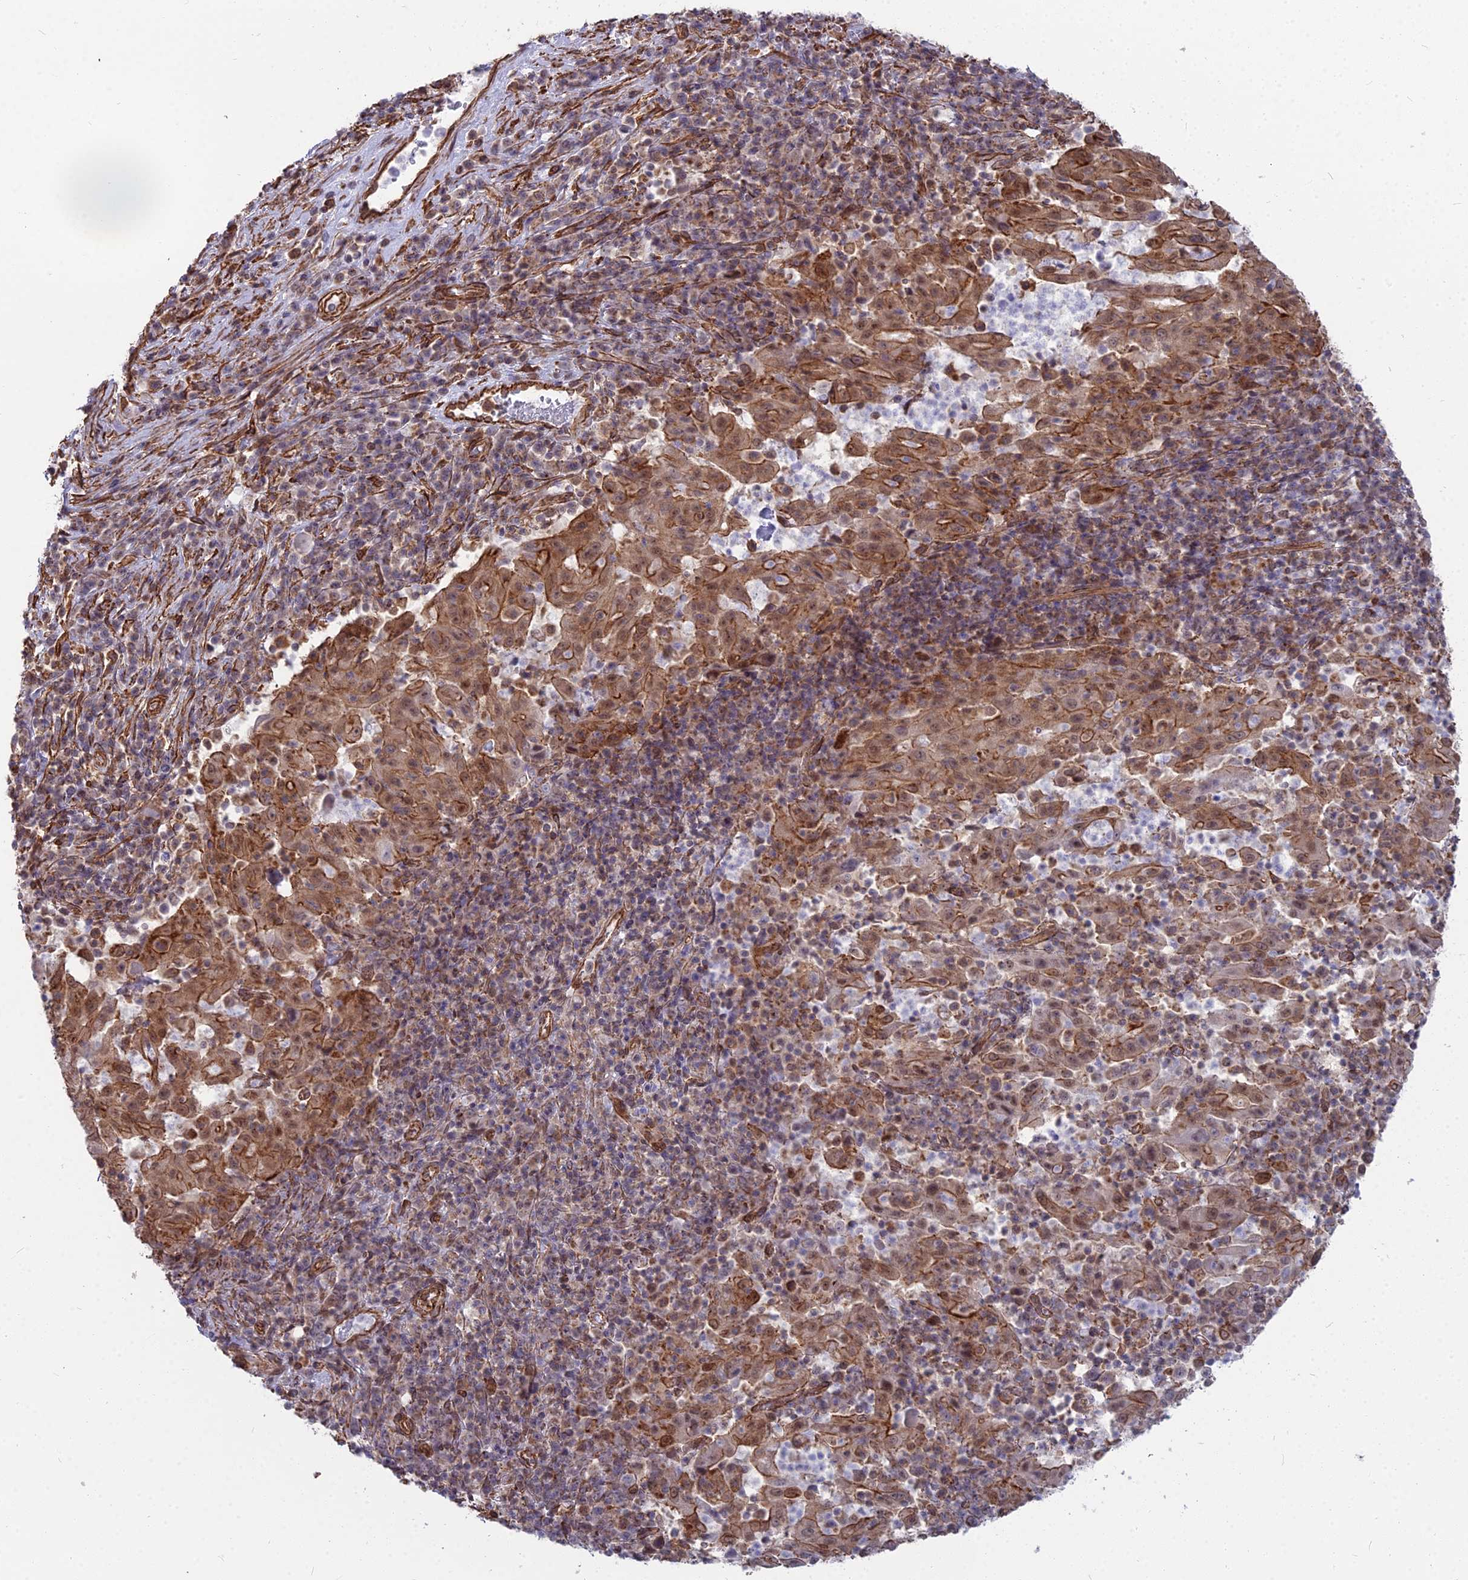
{"staining": {"intensity": "moderate", "quantity": ">75%", "location": "cytoplasmic/membranous,nuclear"}, "tissue": "pancreatic cancer", "cell_type": "Tumor cells", "image_type": "cancer", "snomed": [{"axis": "morphology", "description": "Adenocarcinoma, NOS"}, {"axis": "topography", "description": "Pancreas"}], "caption": "An immunohistochemistry photomicrograph of tumor tissue is shown. Protein staining in brown highlights moderate cytoplasmic/membranous and nuclear positivity in pancreatic cancer (adenocarcinoma) within tumor cells.", "gene": "YJU2", "patient": {"sex": "male", "age": 63}}